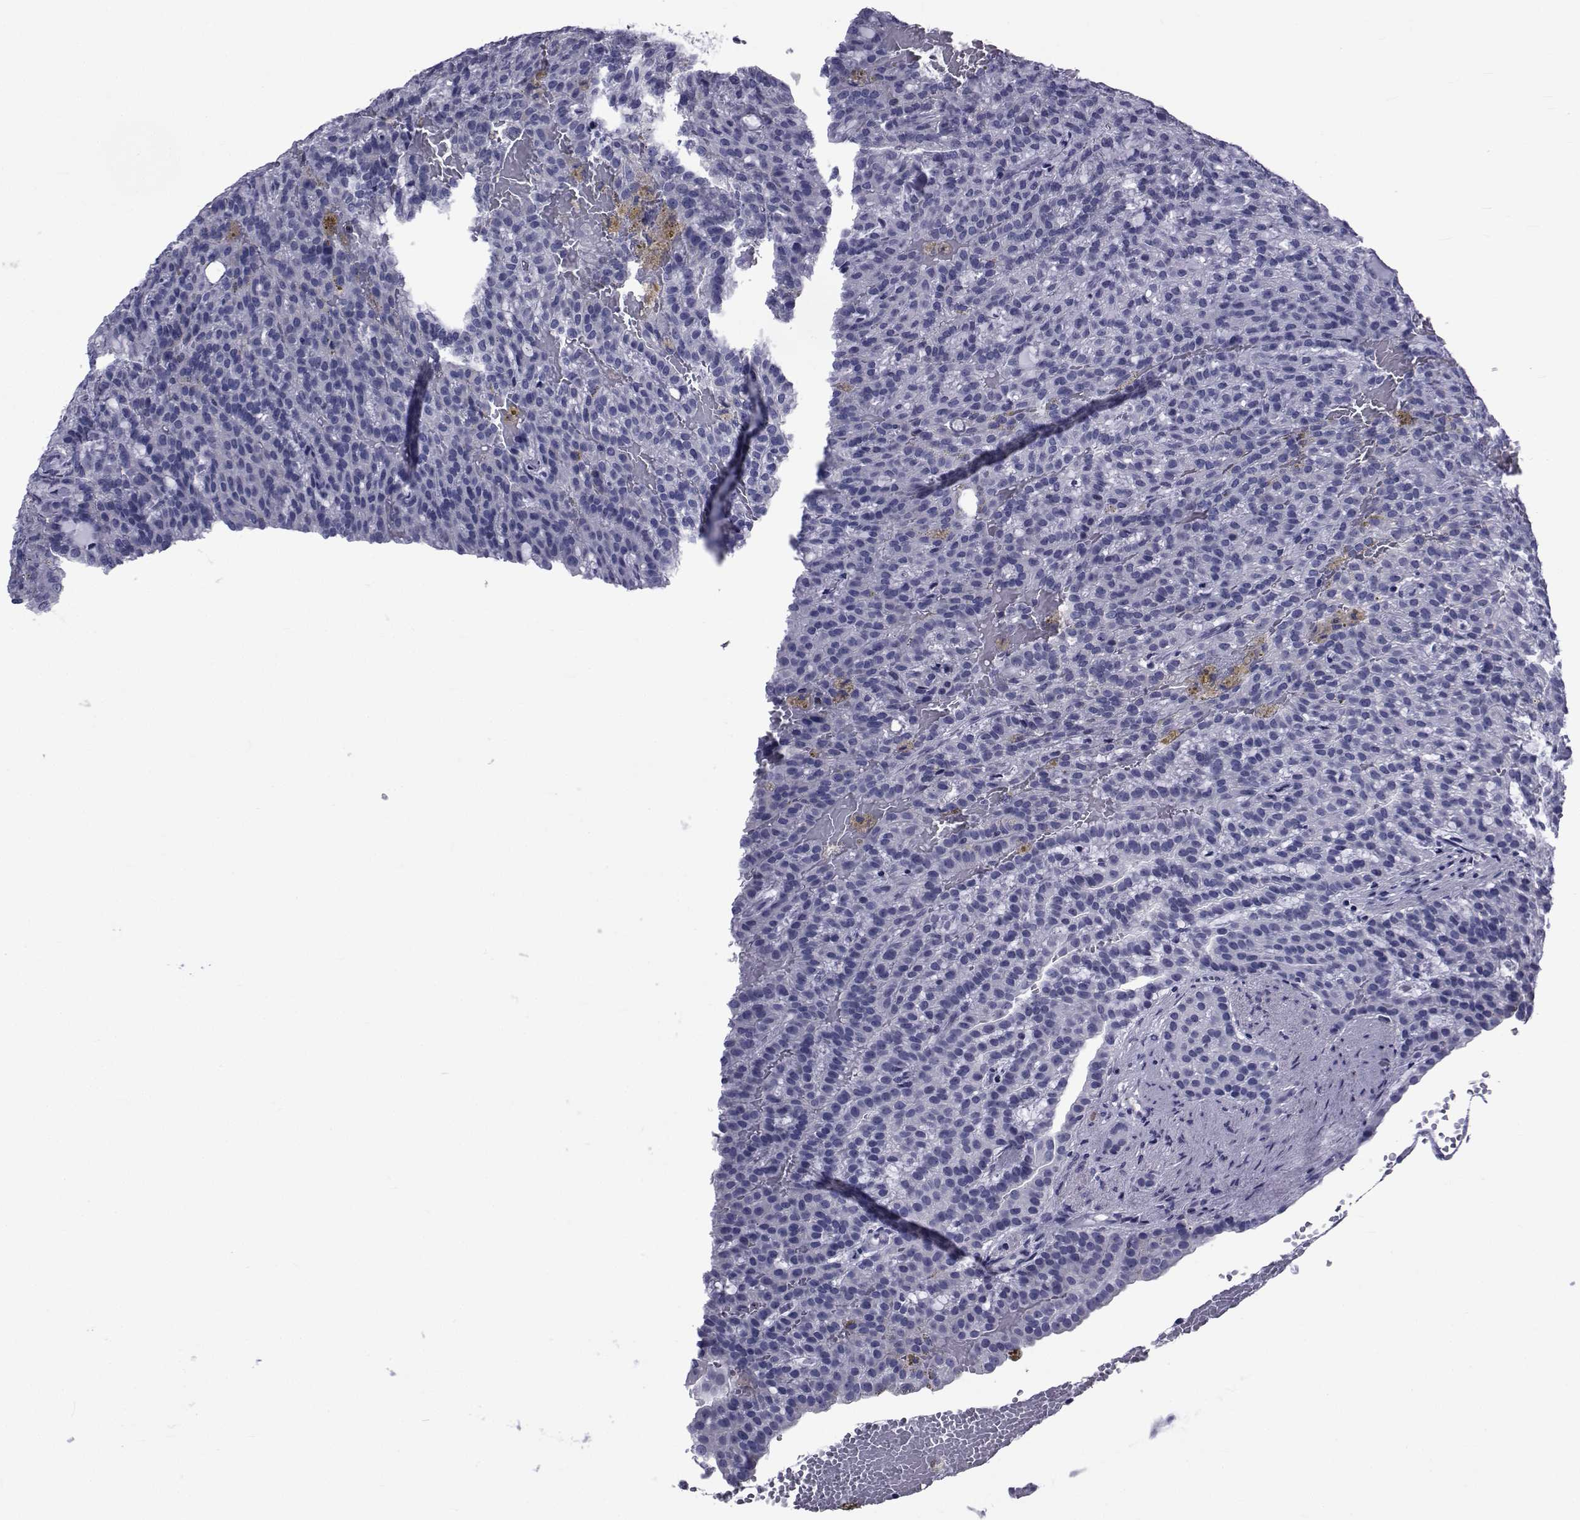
{"staining": {"intensity": "negative", "quantity": "none", "location": "none"}, "tissue": "renal cancer", "cell_type": "Tumor cells", "image_type": "cancer", "snomed": [{"axis": "morphology", "description": "Adenocarcinoma, NOS"}, {"axis": "topography", "description": "Kidney"}], "caption": "Tumor cells show no significant protein expression in renal adenocarcinoma.", "gene": "GKAP1", "patient": {"sex": "male", "age": 63}}